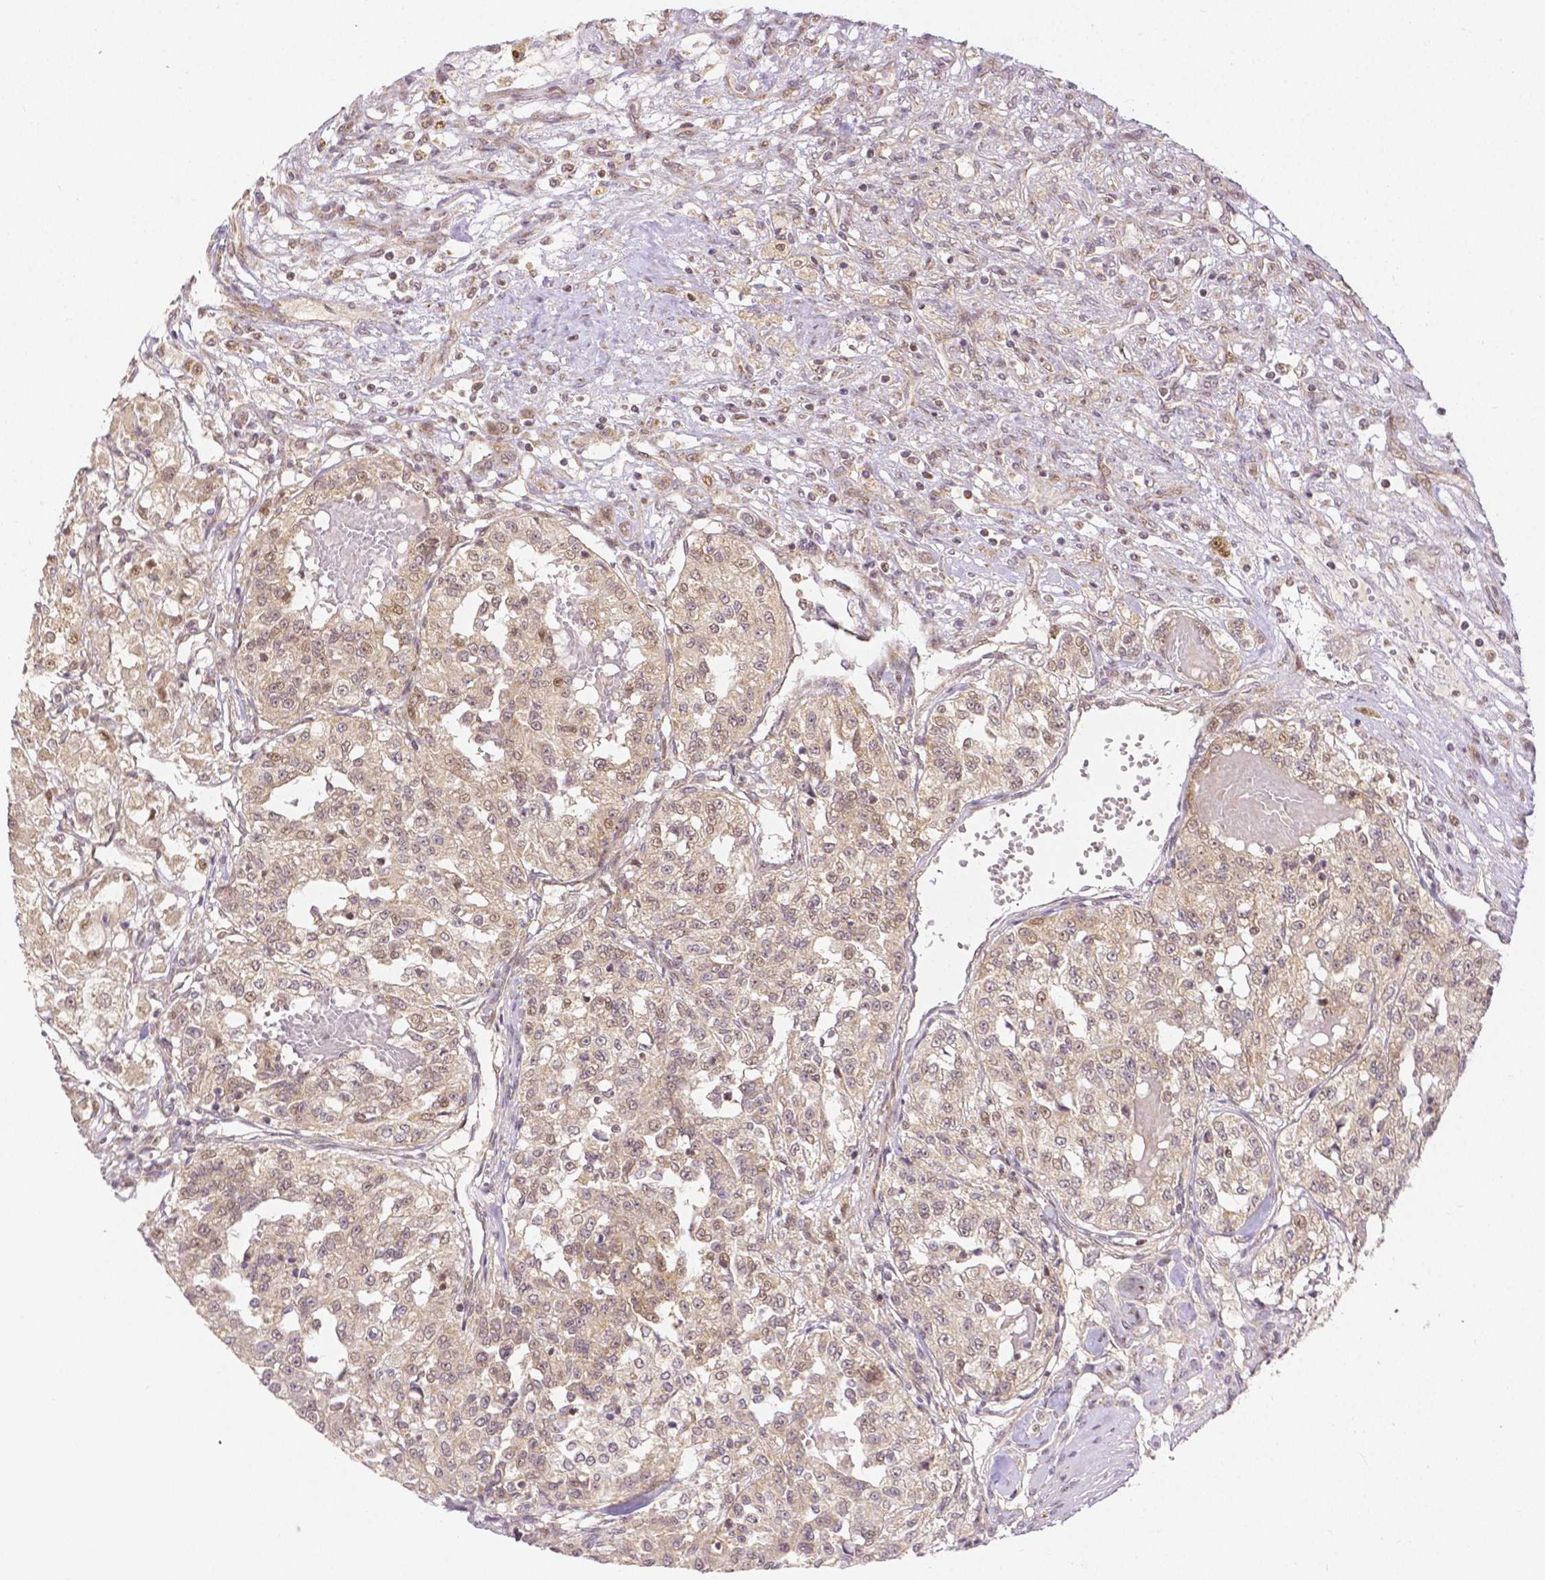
{"staining": {"intensity": "weak", "quantity": "25%-75%", "location": "nuclear"}, "tissue": "renal cancer", "cell_type": "Tumor cells", "image_type": "cancer", "snomed": [{"axis": "morphology", "description": "Adenocarcinoma, NOS"}, {"axis": "topography", "description": "Kidney"}], "caption": "IHC (DAB (3,3'-diaminobenzidine)) staining of human renal cancer (adenocarcinoma) shows weak nuclear protein positivity in about 25%-75% of tumor cells.", "gene": "RHOT1", "patient": {"sex": "female", "age": 63}}